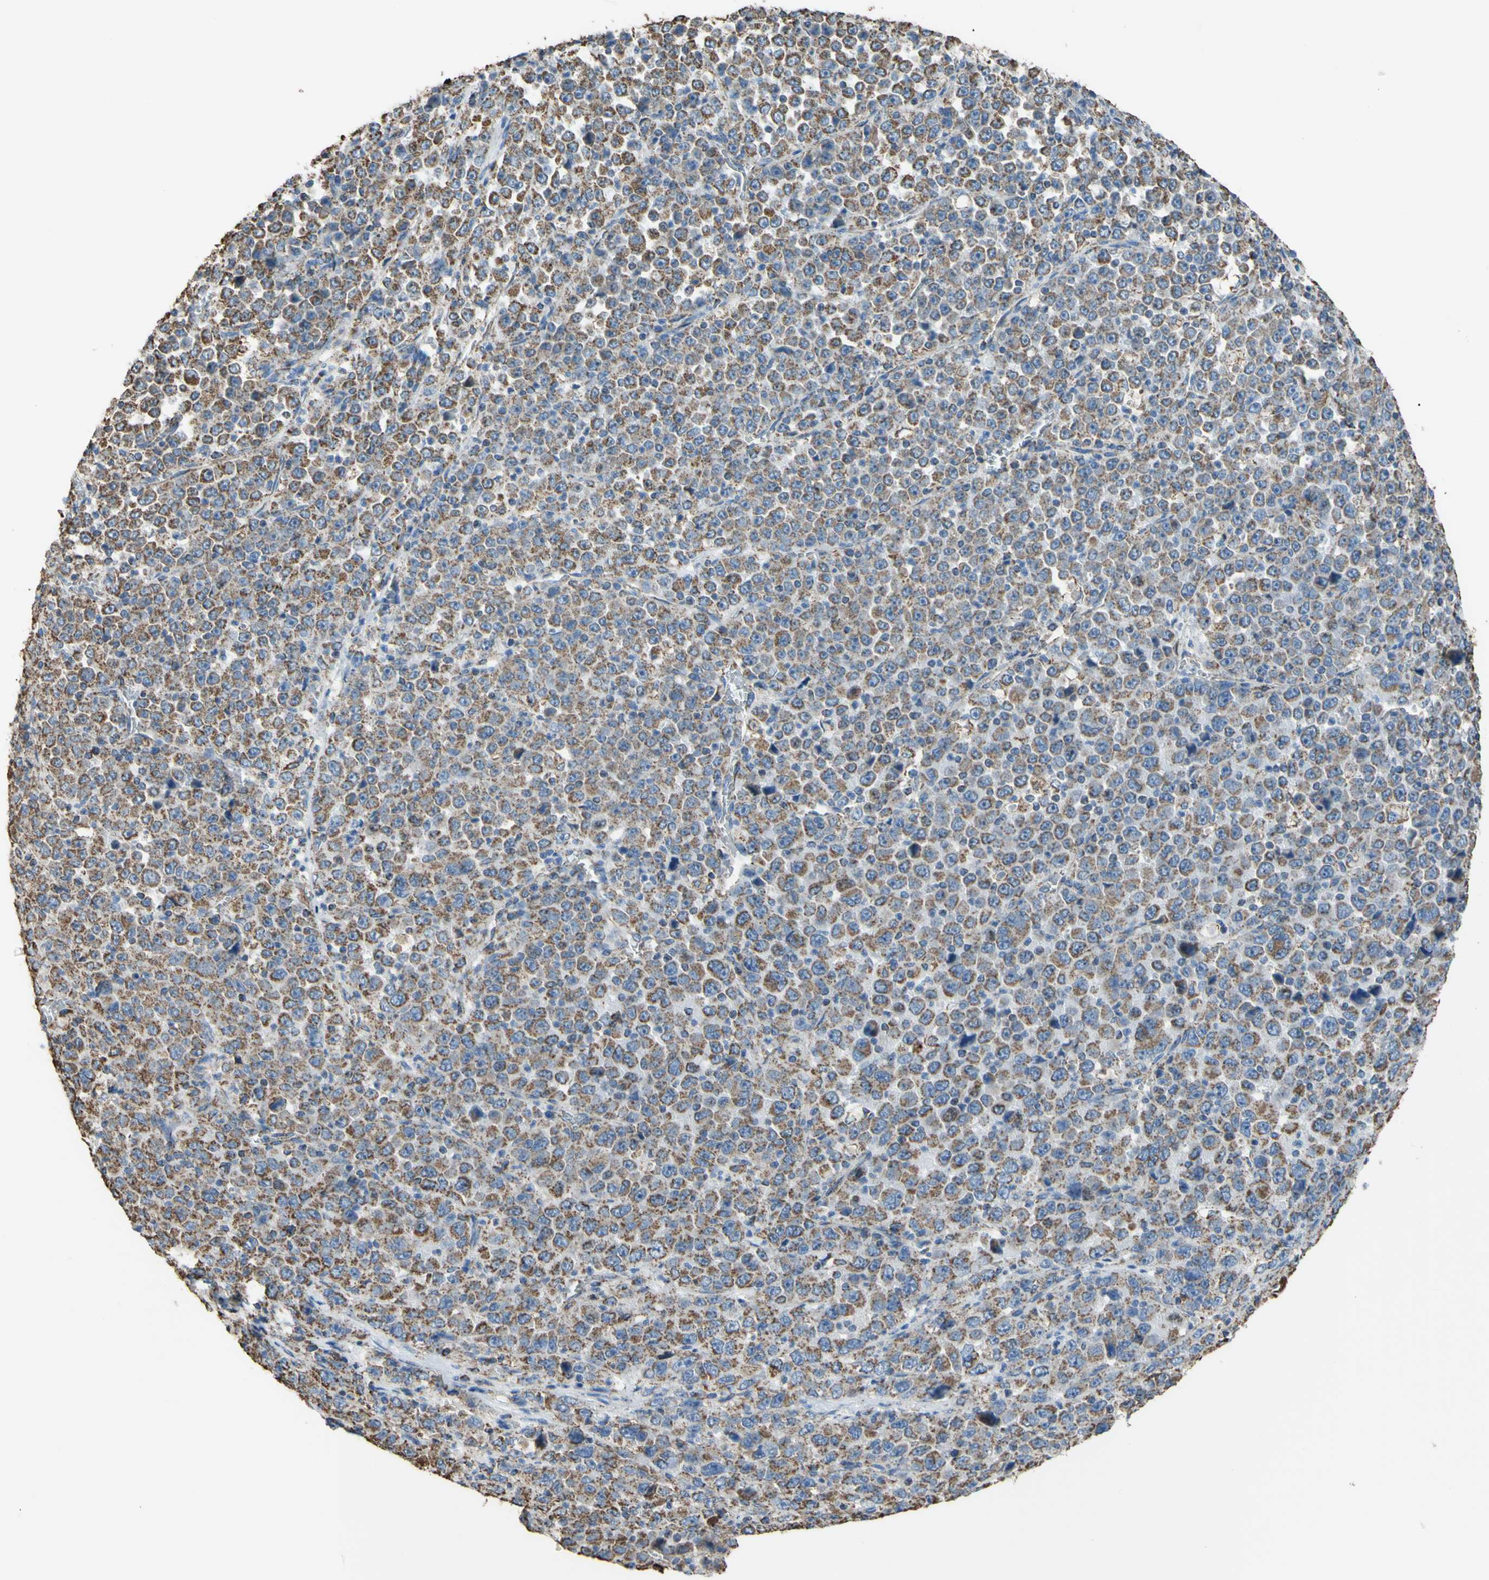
{"staining": {"intensity": "moderate", "quantity": "25%-75%", "location": "cytoplasmic/membranous"}, "tissue": "stomach cancer", "cell_type": "Tumor cells", "image_type": "cancer", "snomed": [{"axis": "morphology", "description": "Normal tissue, NOS"}, {"axis": "morphology", "description": "Adenocarcinoma, NOS"}, {"axis": "topography", "description": "Stomach, upper"}, {"axis": "topography", "description": "Stomach"}], "caption": "A photomicrograph showing moderate cytoplasmic/membranous positivity in approximately 25%-75% of tumor cells in stomach cancer, as visualized by brown immunohistochemical staining.", "gene": "CMKLR2", "patient": {"sex": "male", "age": 59}}